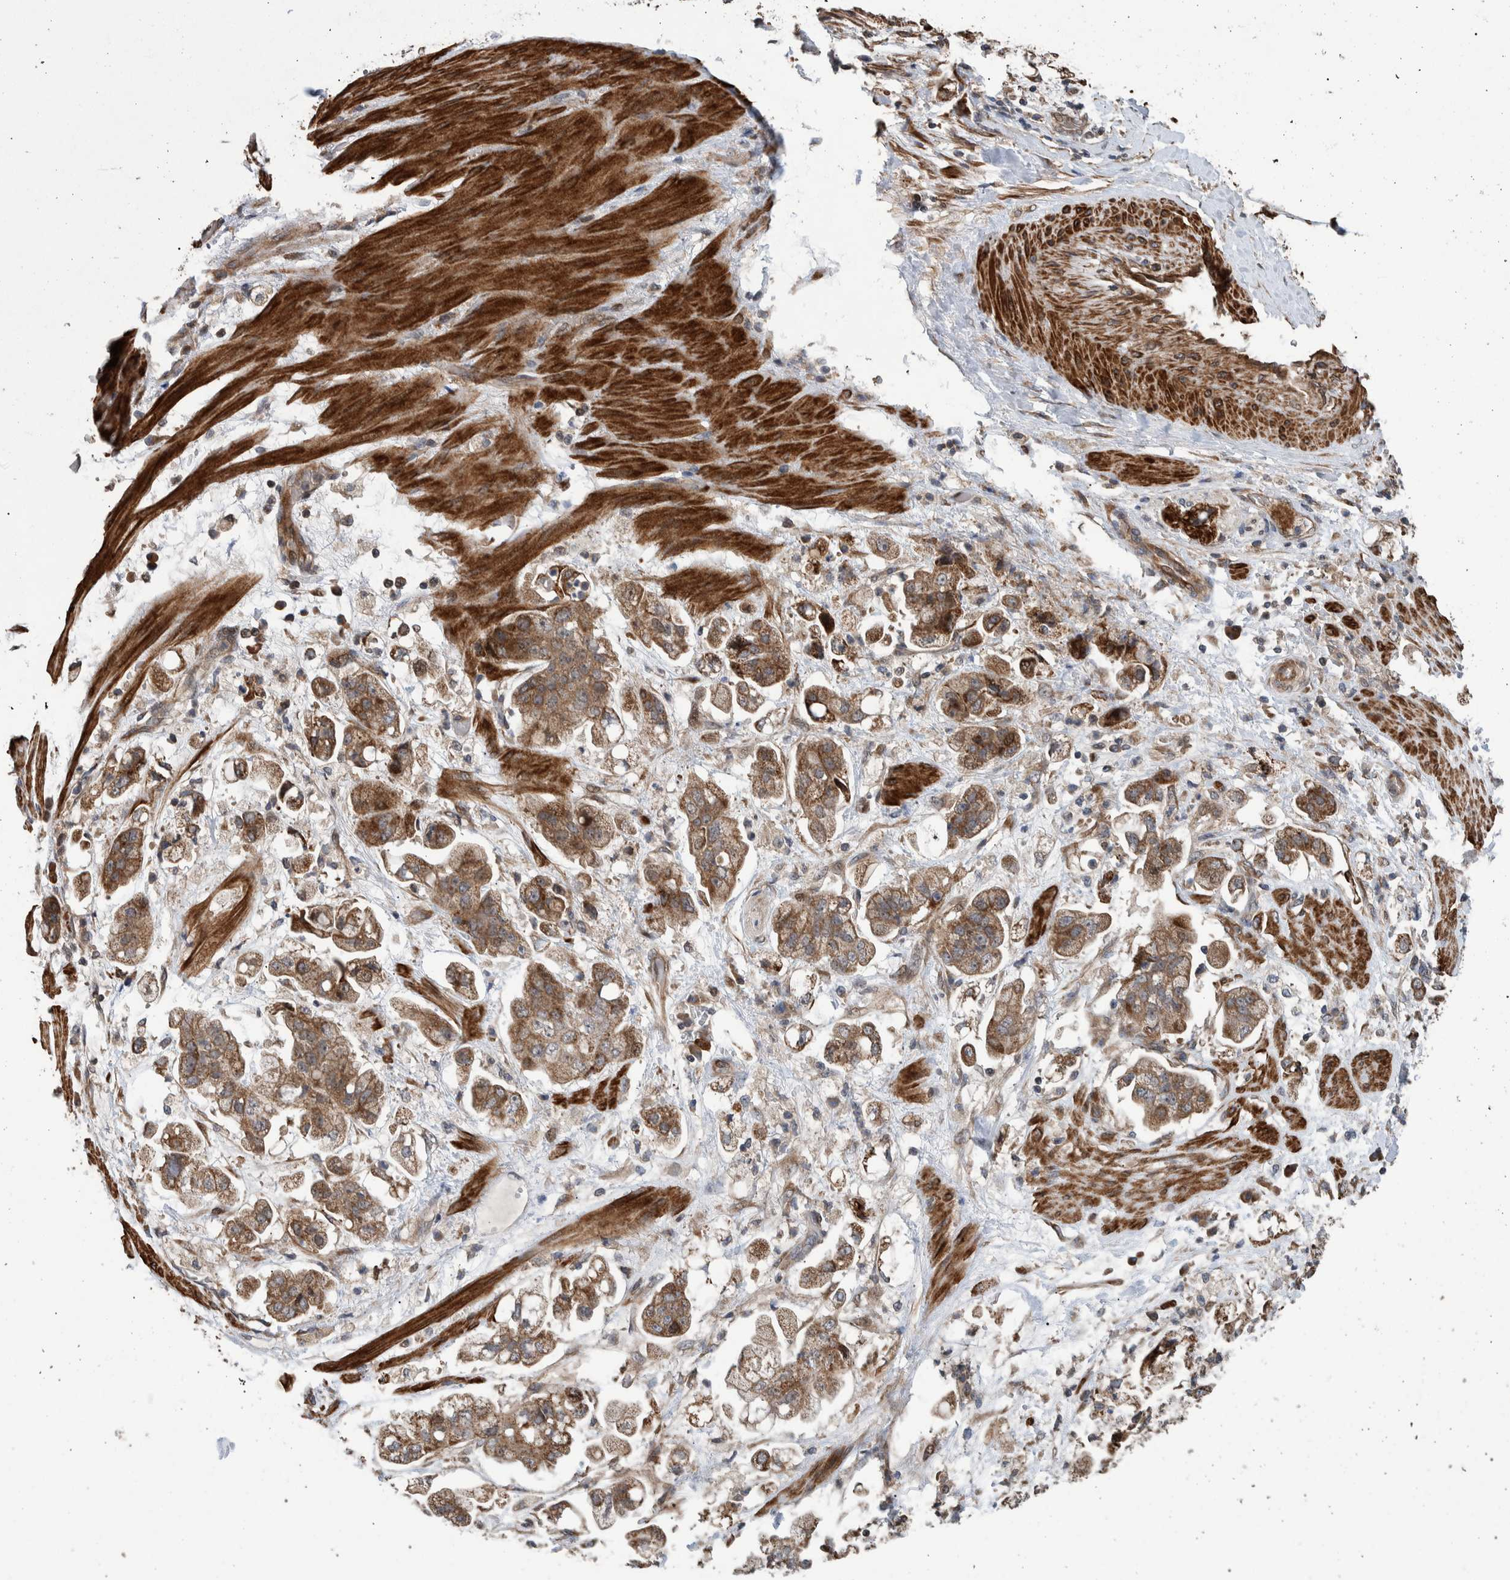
{"staining": {"intensity": "moderate", "quantity": ">75%", "location": "cytoplasmic/membranous"}, "tissue": "stomach cancer", "cell_type": "Tumor cells", "image_type": "cancer", "snomed": [{"axis": "morphology", "description": "Adenocarcinoma, NOS"}, {"axis": "topography", "description": "Stomach"}], "caption": "Human adenocarcinoma (stomach) stained for a protein (brown) demonstrates moderate cytoplasmic/membranous positive expression in approximately >75% of tumor cells.", "gene": "B3GNTL1", "patient": {"sex": "male", "age": 62}}